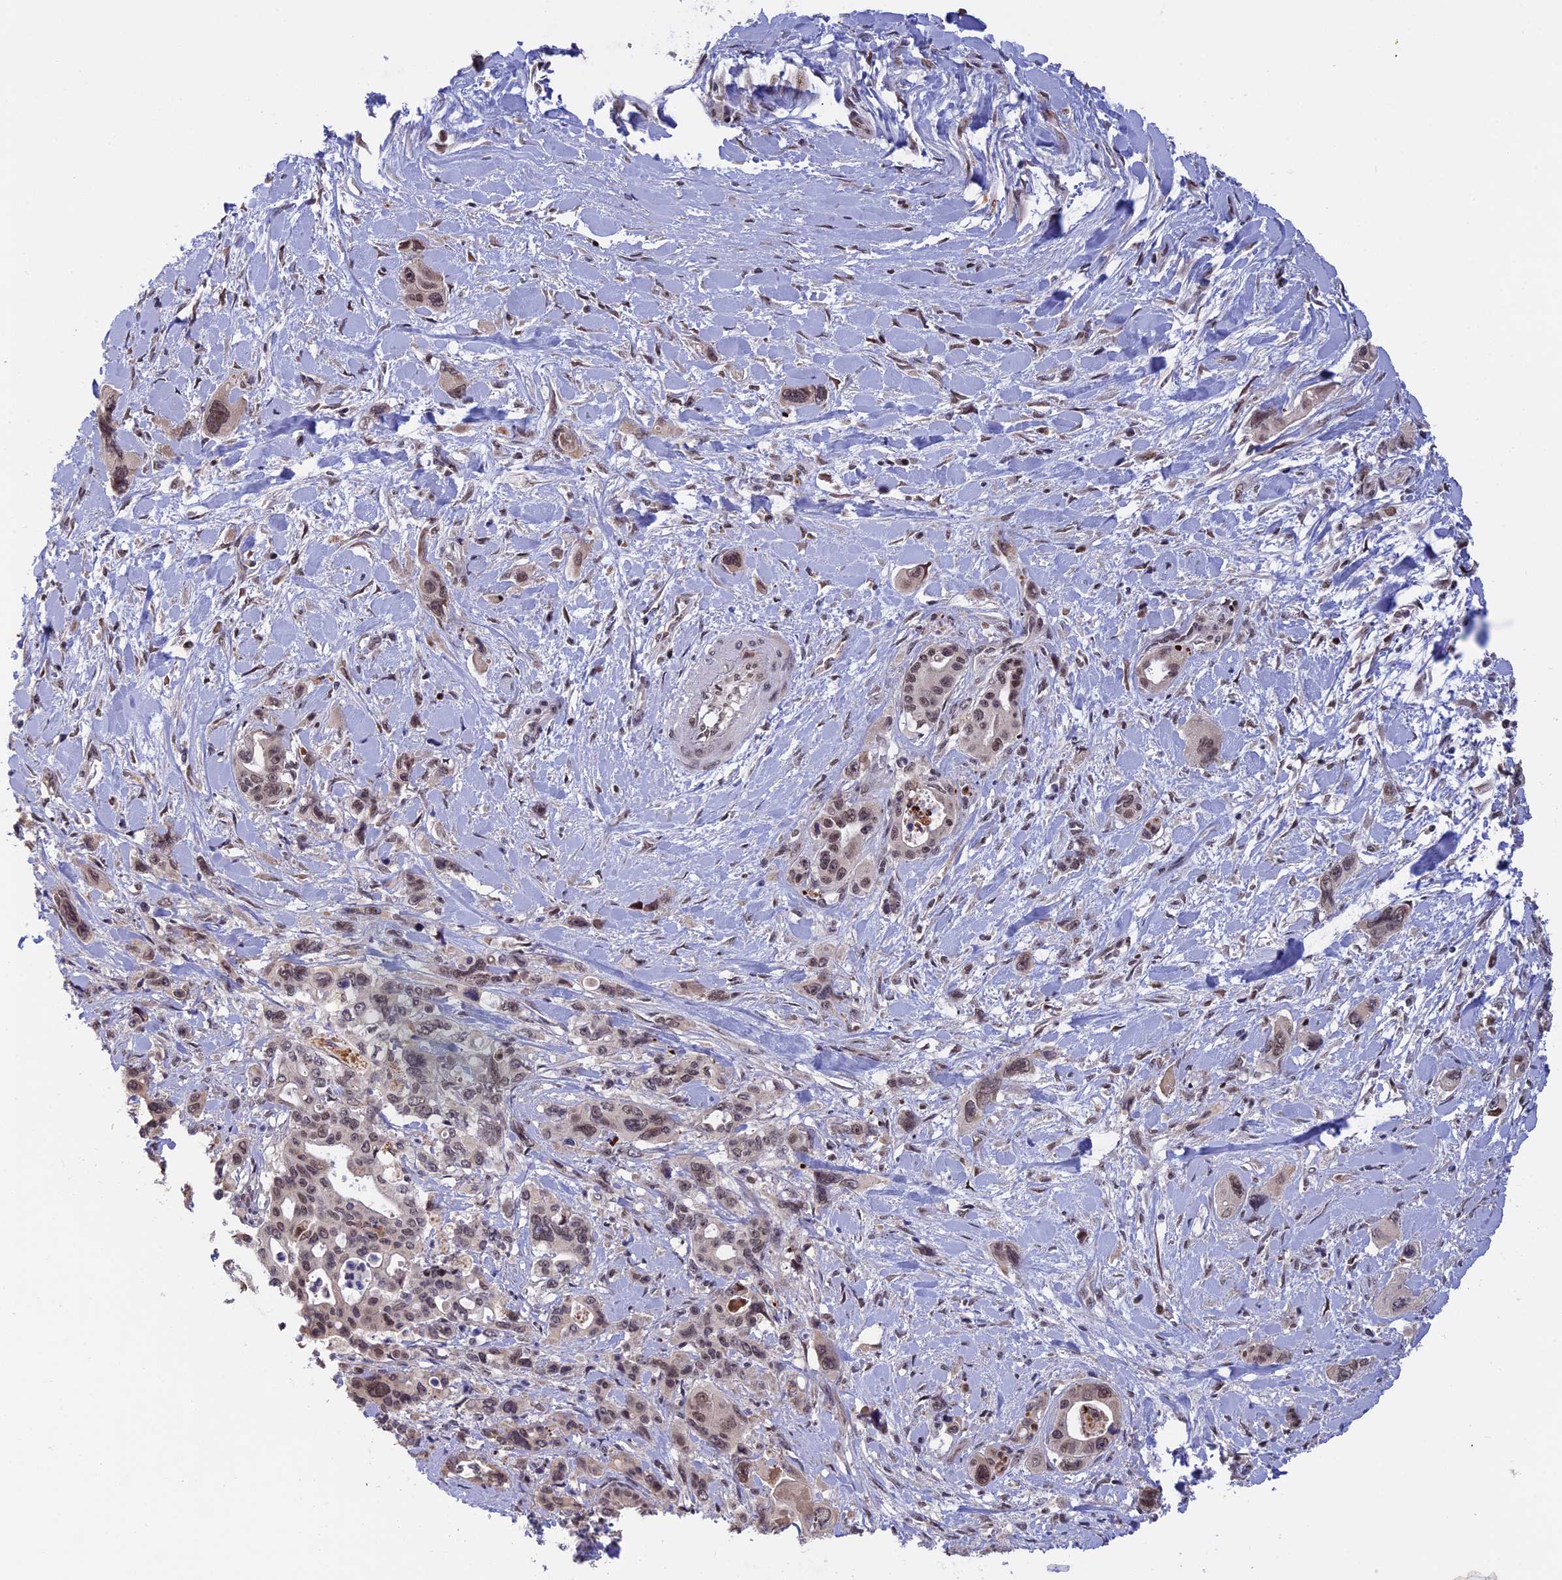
{"staining": {"intensity": "weak", "quantity": "25%-75%", "location": "nuclear"}, "tissue": "pancreatic cancer", "cell_type": "Tumor cells", "image_type": "cancer", "snomed": [{"axis": "morphology", "description": "Adenocarcinoma, NOS"}, {"axis": "topography", "description": "Pancreas"}], "caption": "Pancreatic adenocarcinoma stained with DAB IHC reveals low levels of weak nuclear expression in about 25%-75% of tumor cells.", "gene": "POLR2C", "patient": {"sex": "male", "age": 46}}